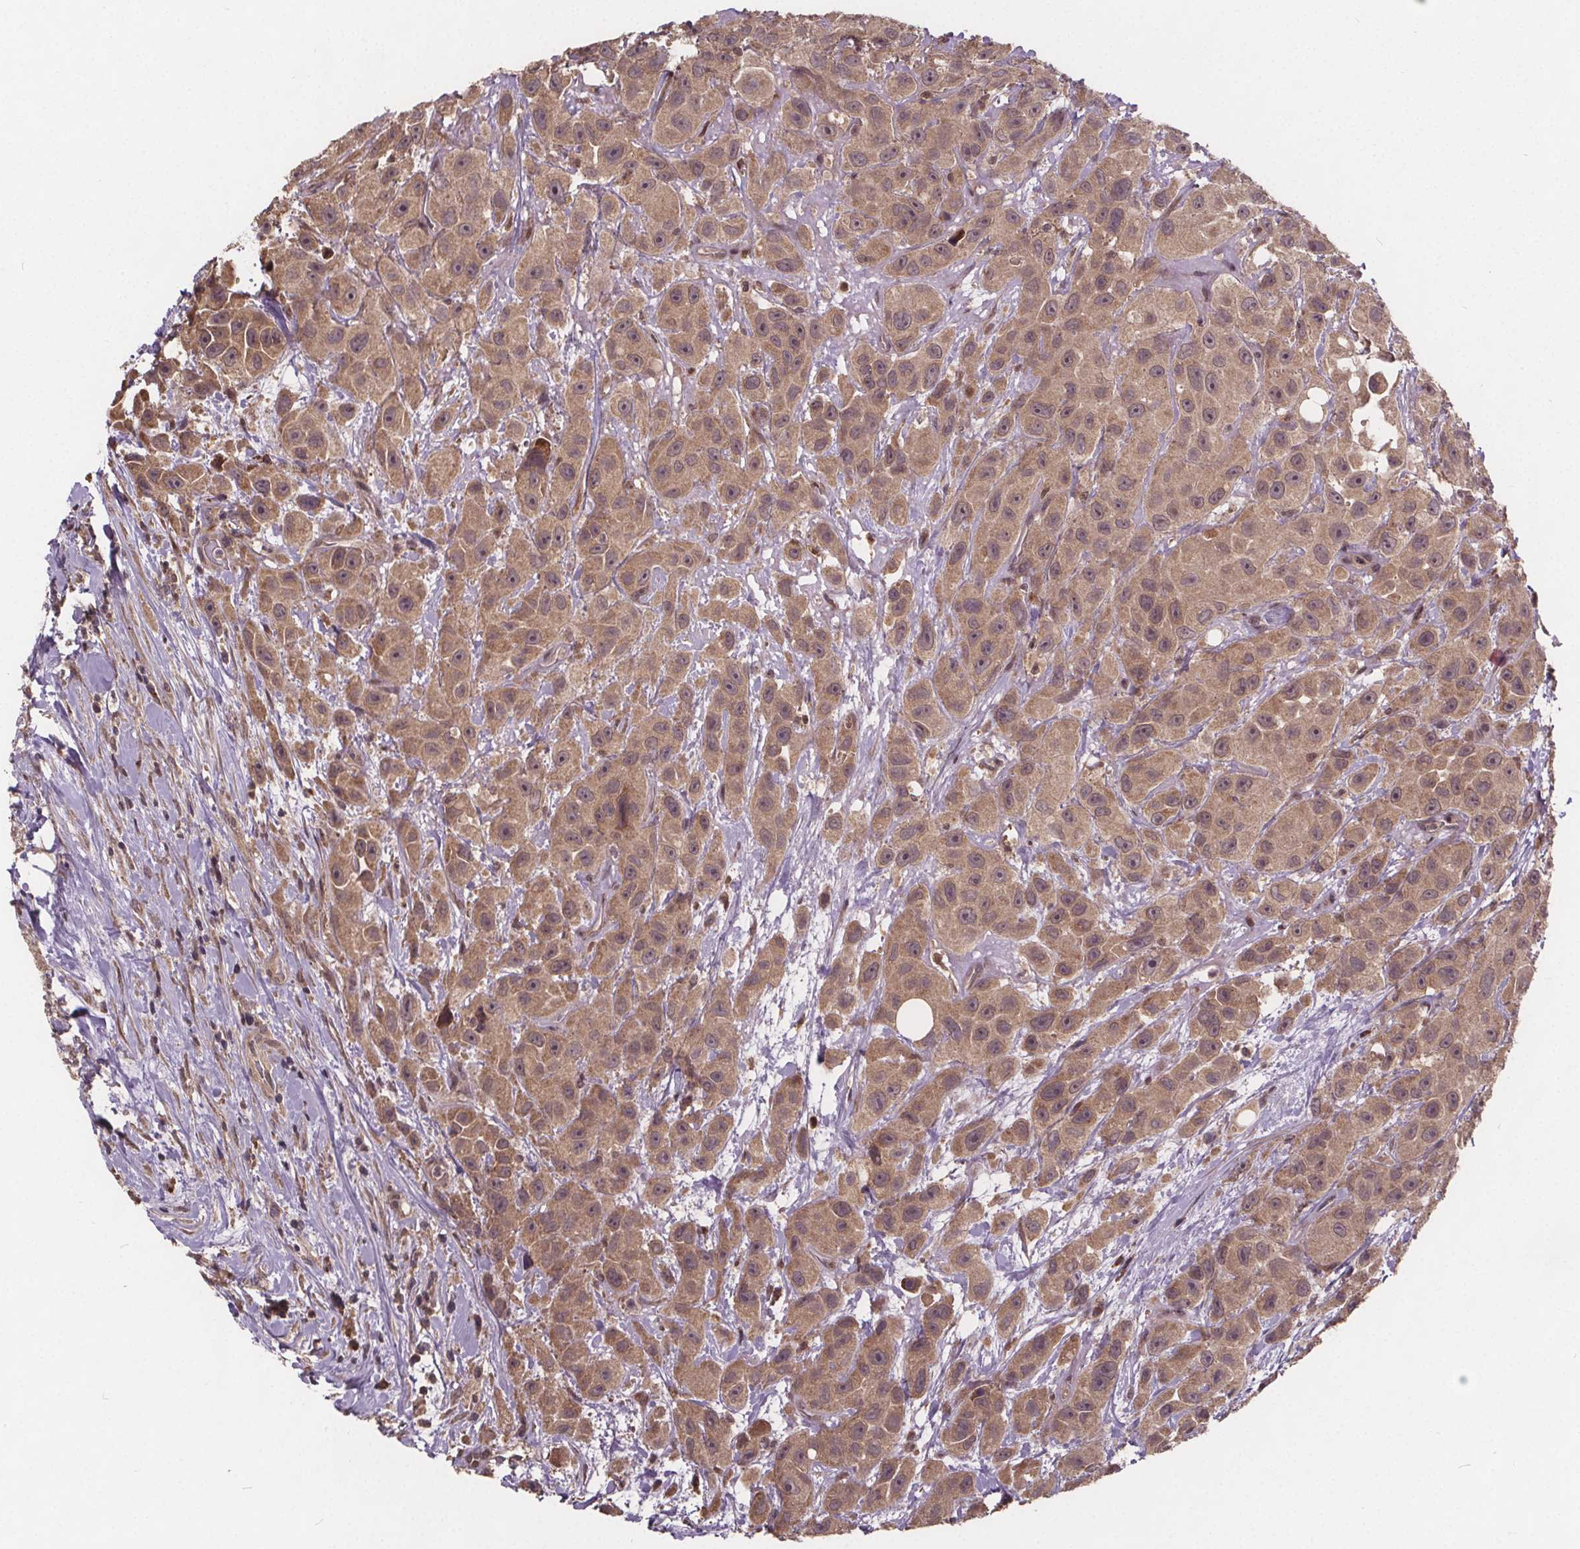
{"staining": {"intensity": "moderate", "quantity": ">75%", "location": "cytoplasmic/membranous"}, "tissue": "urothelial cancer", "cell_type": "Tumor cells", "image_type": "cancer", "snomed": [{"axis": "morphology", "description": "Urothelial carcinoma, High grade"}, {"axis": "topography", "description": "Urinary bladder"}], "caption": "The histopathology image displays a brown stain indicating the presence of a protein in the cytoplasmic/membranous of tumor cells in high-grade urothelial carcinoma.", "gene": "USP9X", "patient": {"sex": "male", "age": 79}}